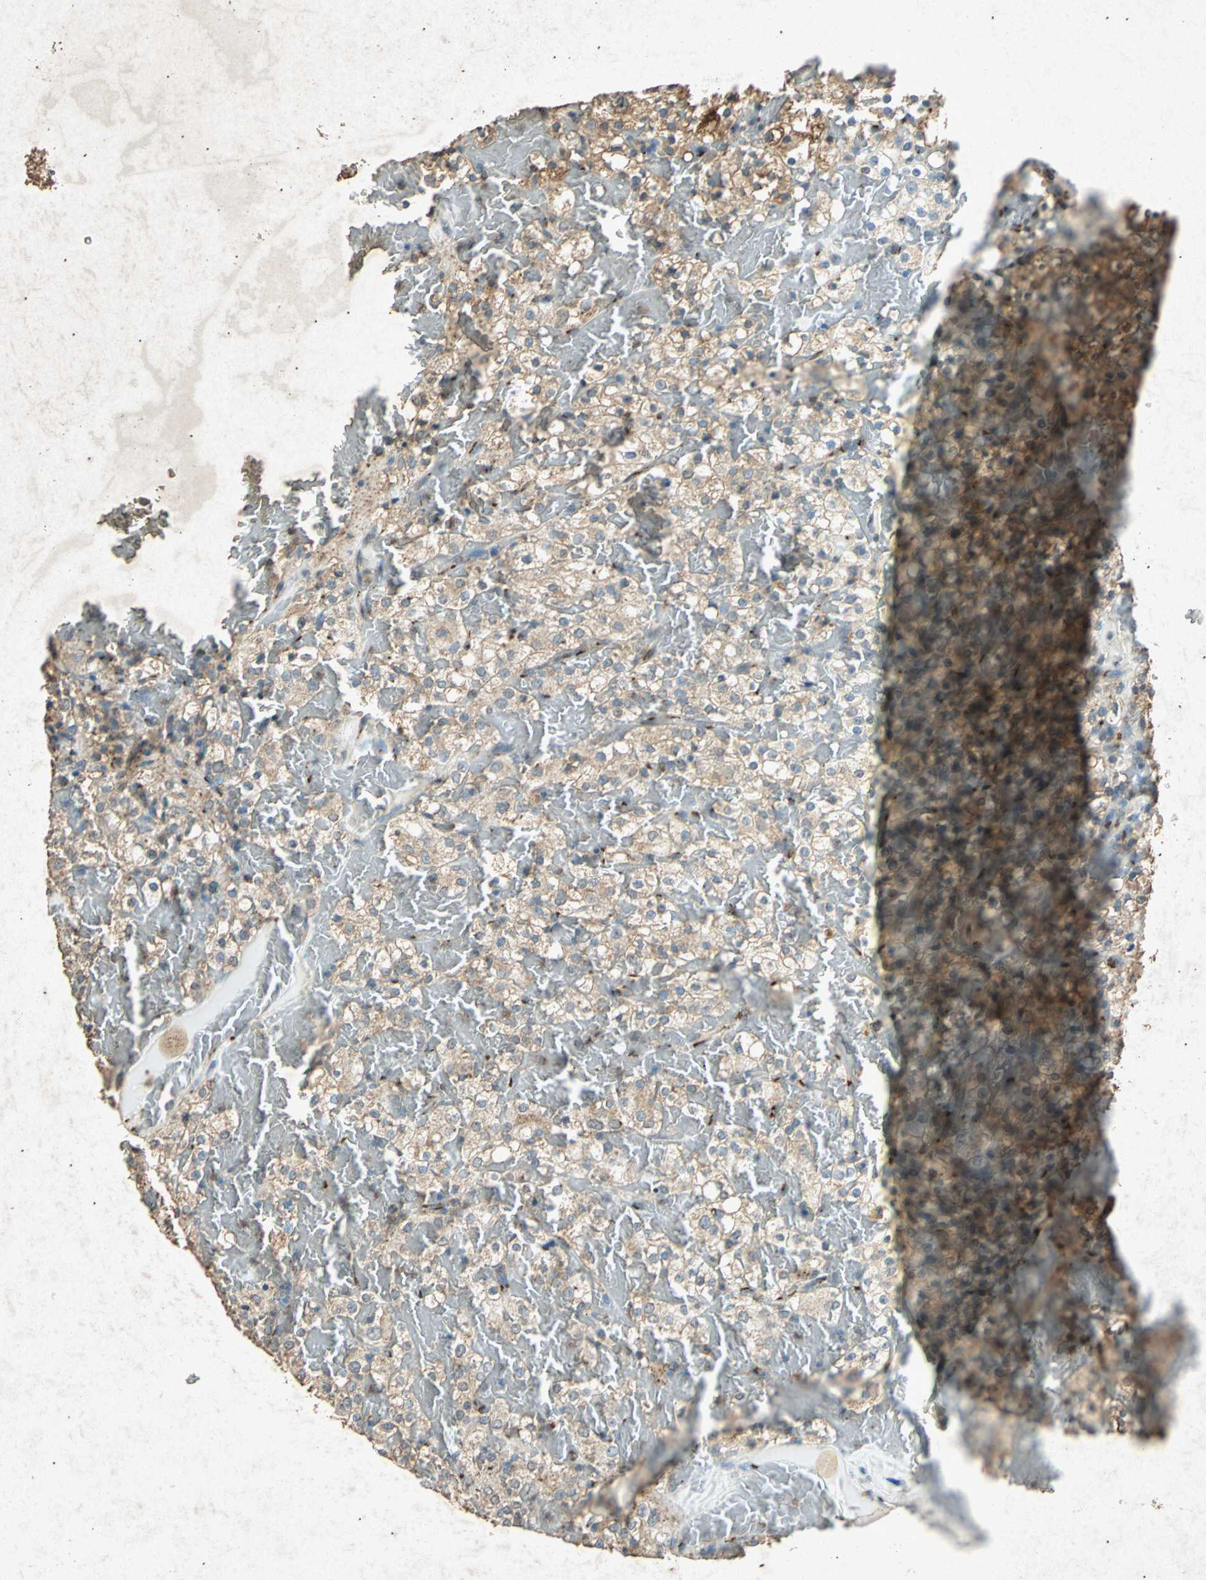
{"staining": {"intensity": "weak", "quantity": "25%-75%", "location": "cytoplasmic/membranous"}, "tissue": "renal cancer", "cell_type": "Tumor cells", "image_type": "cancer", "snomed": [{"axis": "morphology", "description": "Normal tissue, NOS"}, {"axis": "morphology", "description": "Adenocarcinoma, NOS"}, {"axis": "topography", "description": "Kidney"}], "caption": "Immunohistochemical staining of adenocarcinoma (renal) displays low levels of weak cytoplasmic/membranous expression in approximately 25%-75% of tumor cells.", "gene": "PSEN1", "patient": {"sex": "female", "age": 72}}